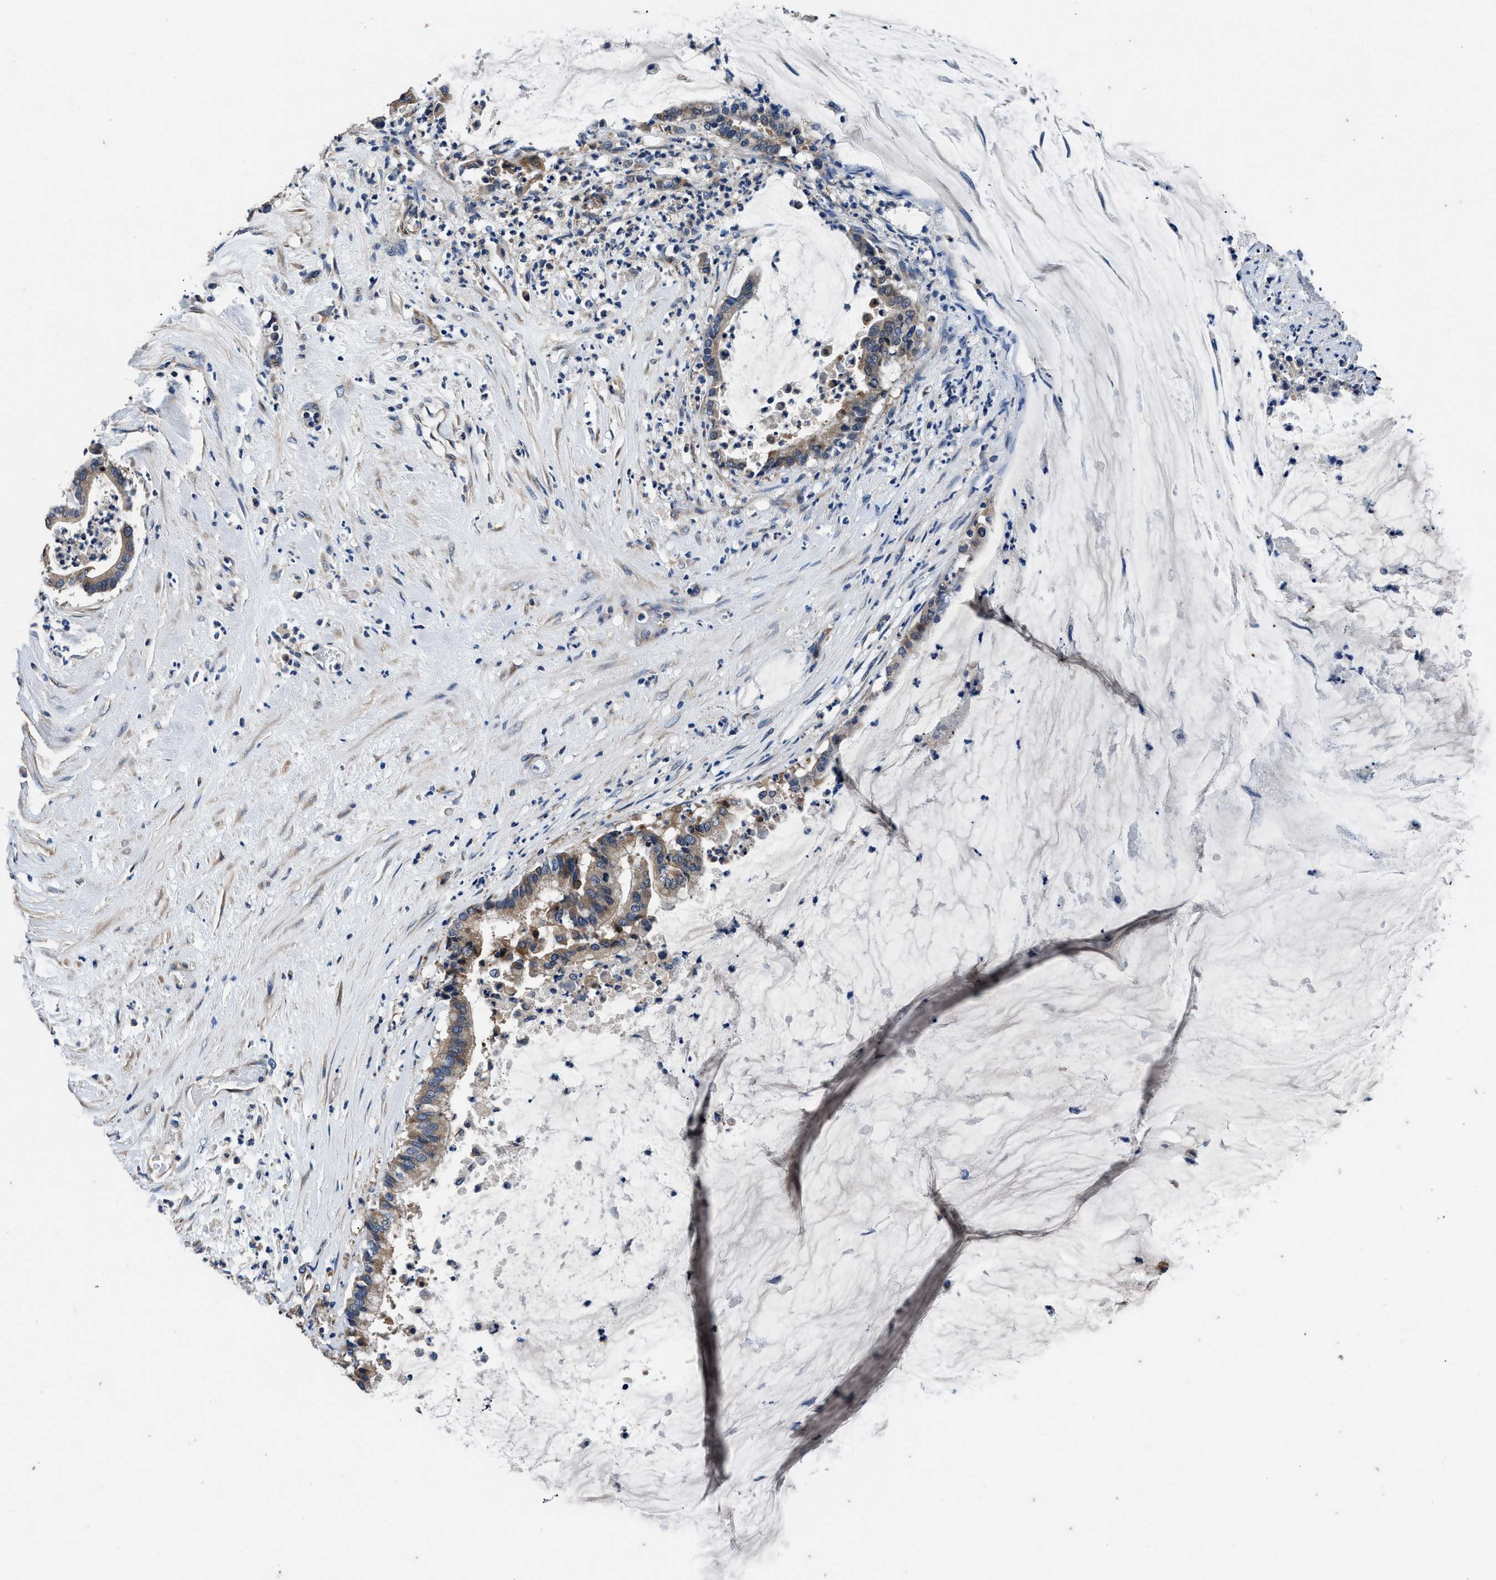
{"staining": {"intensity": "moderate", "quantity": ">75%", "location": "cytoplasmic/membranous"}, "tissue": "pancreatic cancer", "cell_type": "Tumor cells", "image_type": "cancer", "snomed": [{"axis": "morphology", "description": "Adenocarcinoma, NOS"}, {"axis": "topography", "description": "Pancreas"}], "caption": "Protein staining of pancreatic cancer tissue demonstrates moderate cytoplasmic/membranous staining in approximately >75% of tumor cells.", "gene": "DHRS7B", "patient": {"sex": "male", "age": 41}}